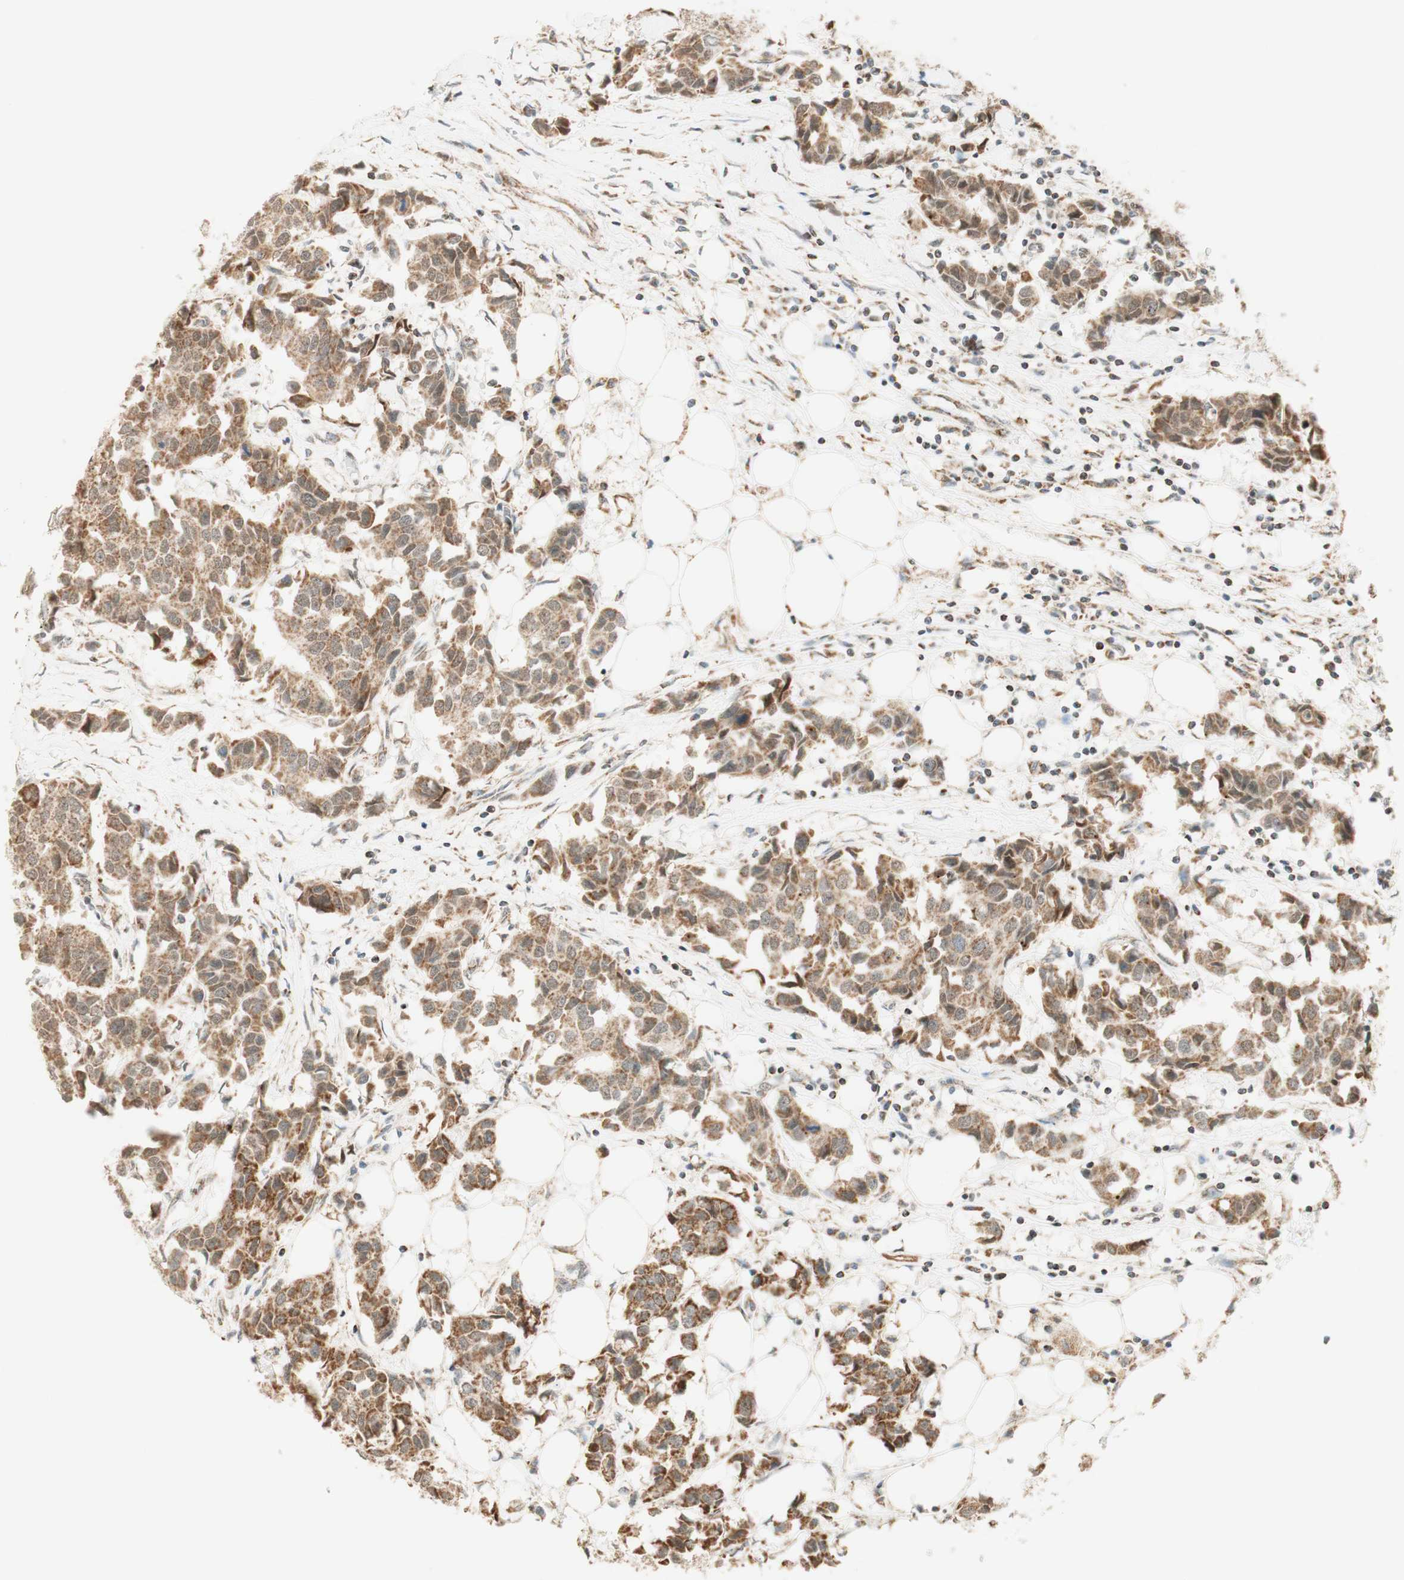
{"staining": {"intensity": "moderate", "quantity": ">75%", "location": "cytoplasmic/membranous"}, "tissue": "breast cancer", "cell_type": "Tumor cells", "image_type": "cancer", "snomed": [{"axis": "morphology", "description": "Duct carcinoma"}, {"axis": "topography", "description": "Breast"}], "caption": "Immunohistochemical staining of human intraductal carcinoma (breast) shows medium levels of moderate cytoplasmic/membranous protein positivity in about >75% of tumor cells.", "gene": "ZNF782", "patient": {"sex": "female", "age": 80}}